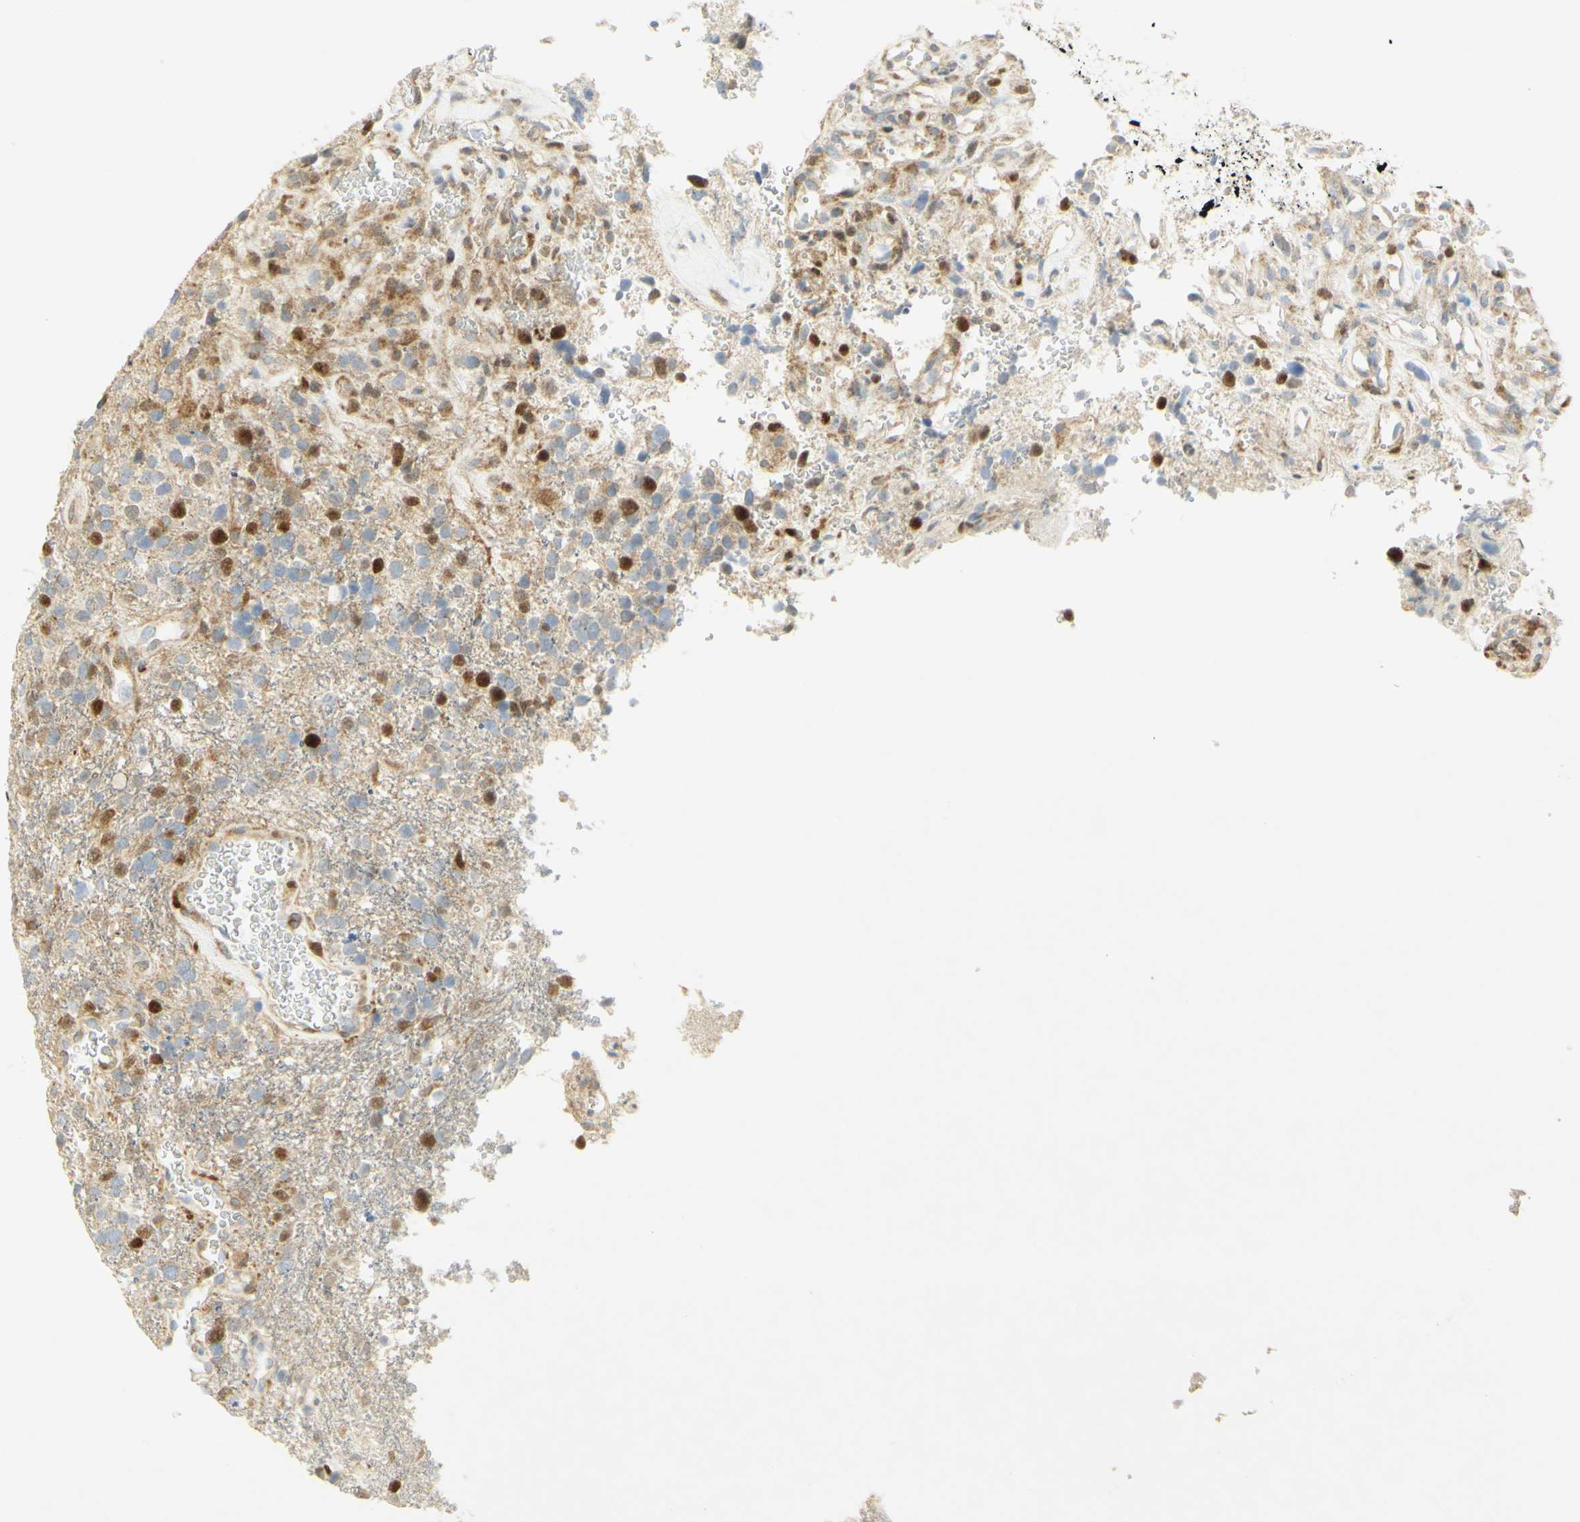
{"staining": {"intensity": "strong", "quantity": "25%-75%", "location": "nuclear"}, "tissue": "glioma", "cell_type": "Tumor cells", "image_type": "cancer", "snomed": [{"axis": "morphology", "description": "Glioma, malignant, High grade"}, {"axis": "topography", "description": "Brain"}], "caption": "Human malignant glioma (high-grade) stained for a protein (brown) exhibits strong nuclear positive staining in about 25%-75% of tumor cells.", "gene": "E2F1", "patient": {"sex": "female", "age": 58}}